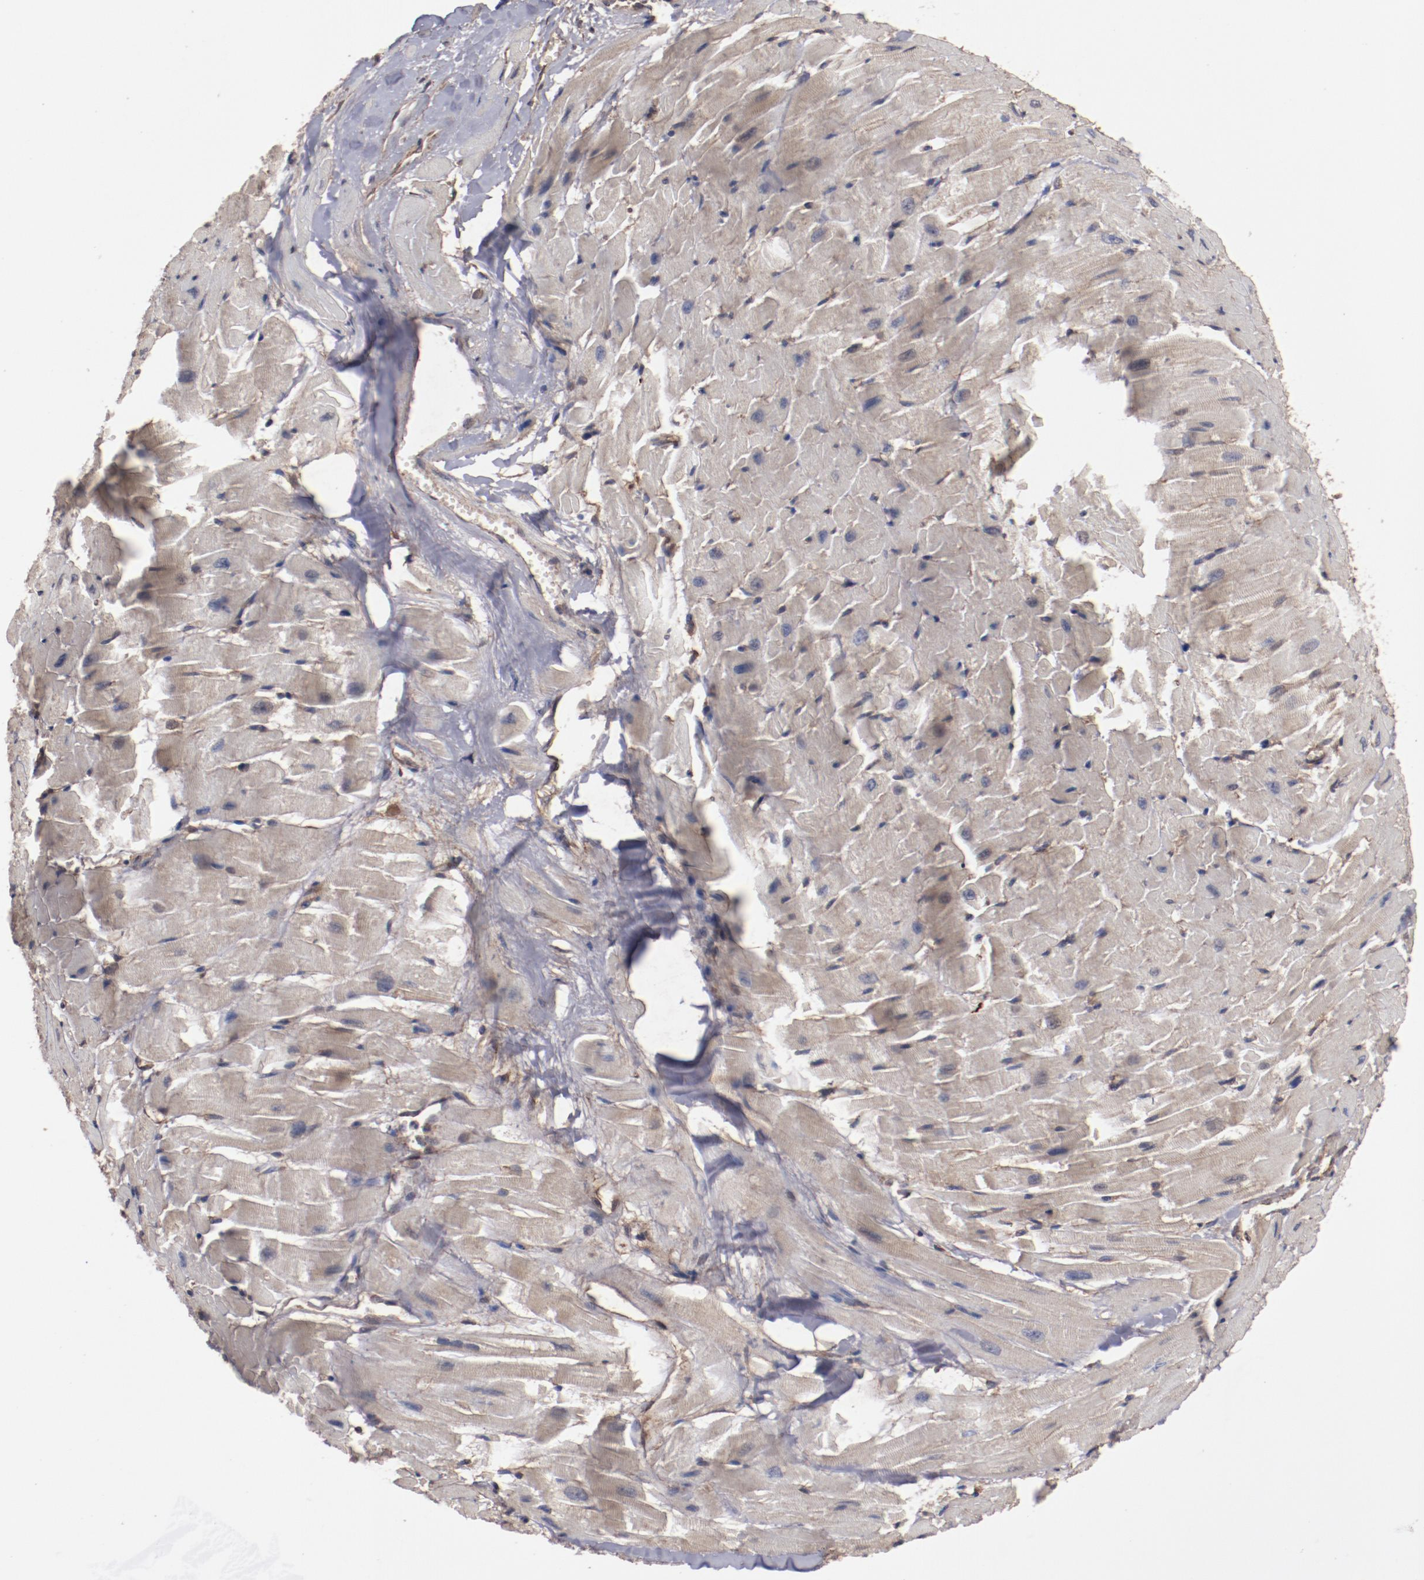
{"staining": {"intensity": "negative", "quantity": "none", "location": "none"}, "tissue": "heart muscle", "cell_type": "Cardiomyocytes", "image_type": "normal", "snomed": [{"axis": "morphology", "description": "Normal tissue, NOS"}, {"axis": "topography", "description": "Heart"}], "caption": "This is a histopathology image of IHC staining of benign heart muscle, which shows no positivity in cardiomyocytes.", "gene": "DIPK2B", "patient": {"sex": "female", "age": 19}}